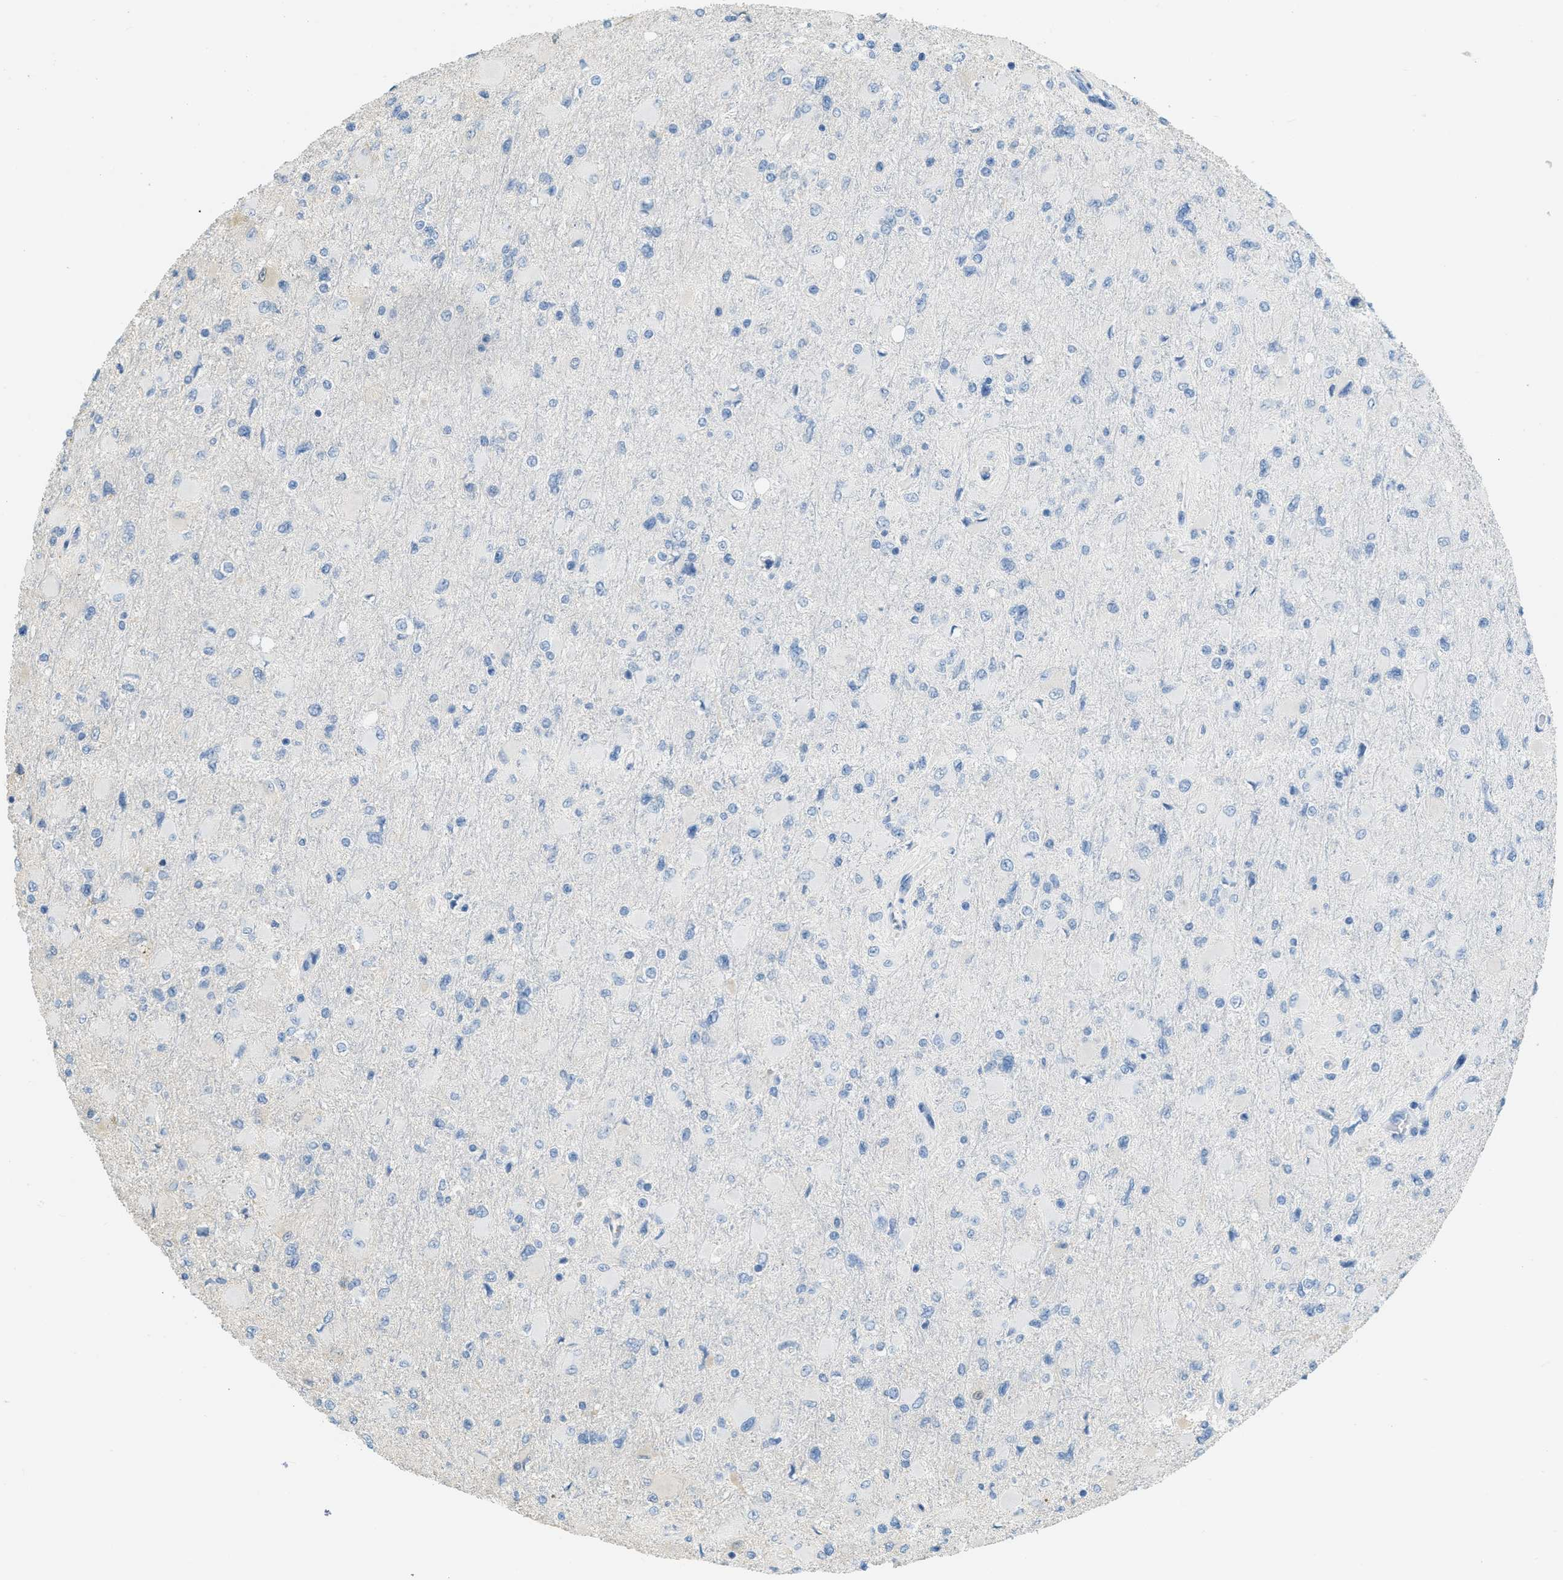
{"staining": {"intensity": "weak", "quantity": "<25%", "location": "cytoplasmic/membranous"}, "tissue": "glioma", "cell_type": "Tumor cells", "image_type": "cancer", "snomed": [{"axis": "morphology", "description": "Glioma, malignant, High grade"}, {"axis": "topography", "description": "Cerebral cortex"}], "caption": "Human malignant glioma (high-grade) stained for a protein using immunohistochemistry displays no expression in tumor cells.", "gene": "PRTN3", "patient": {"sex": "female", "age": 36}}